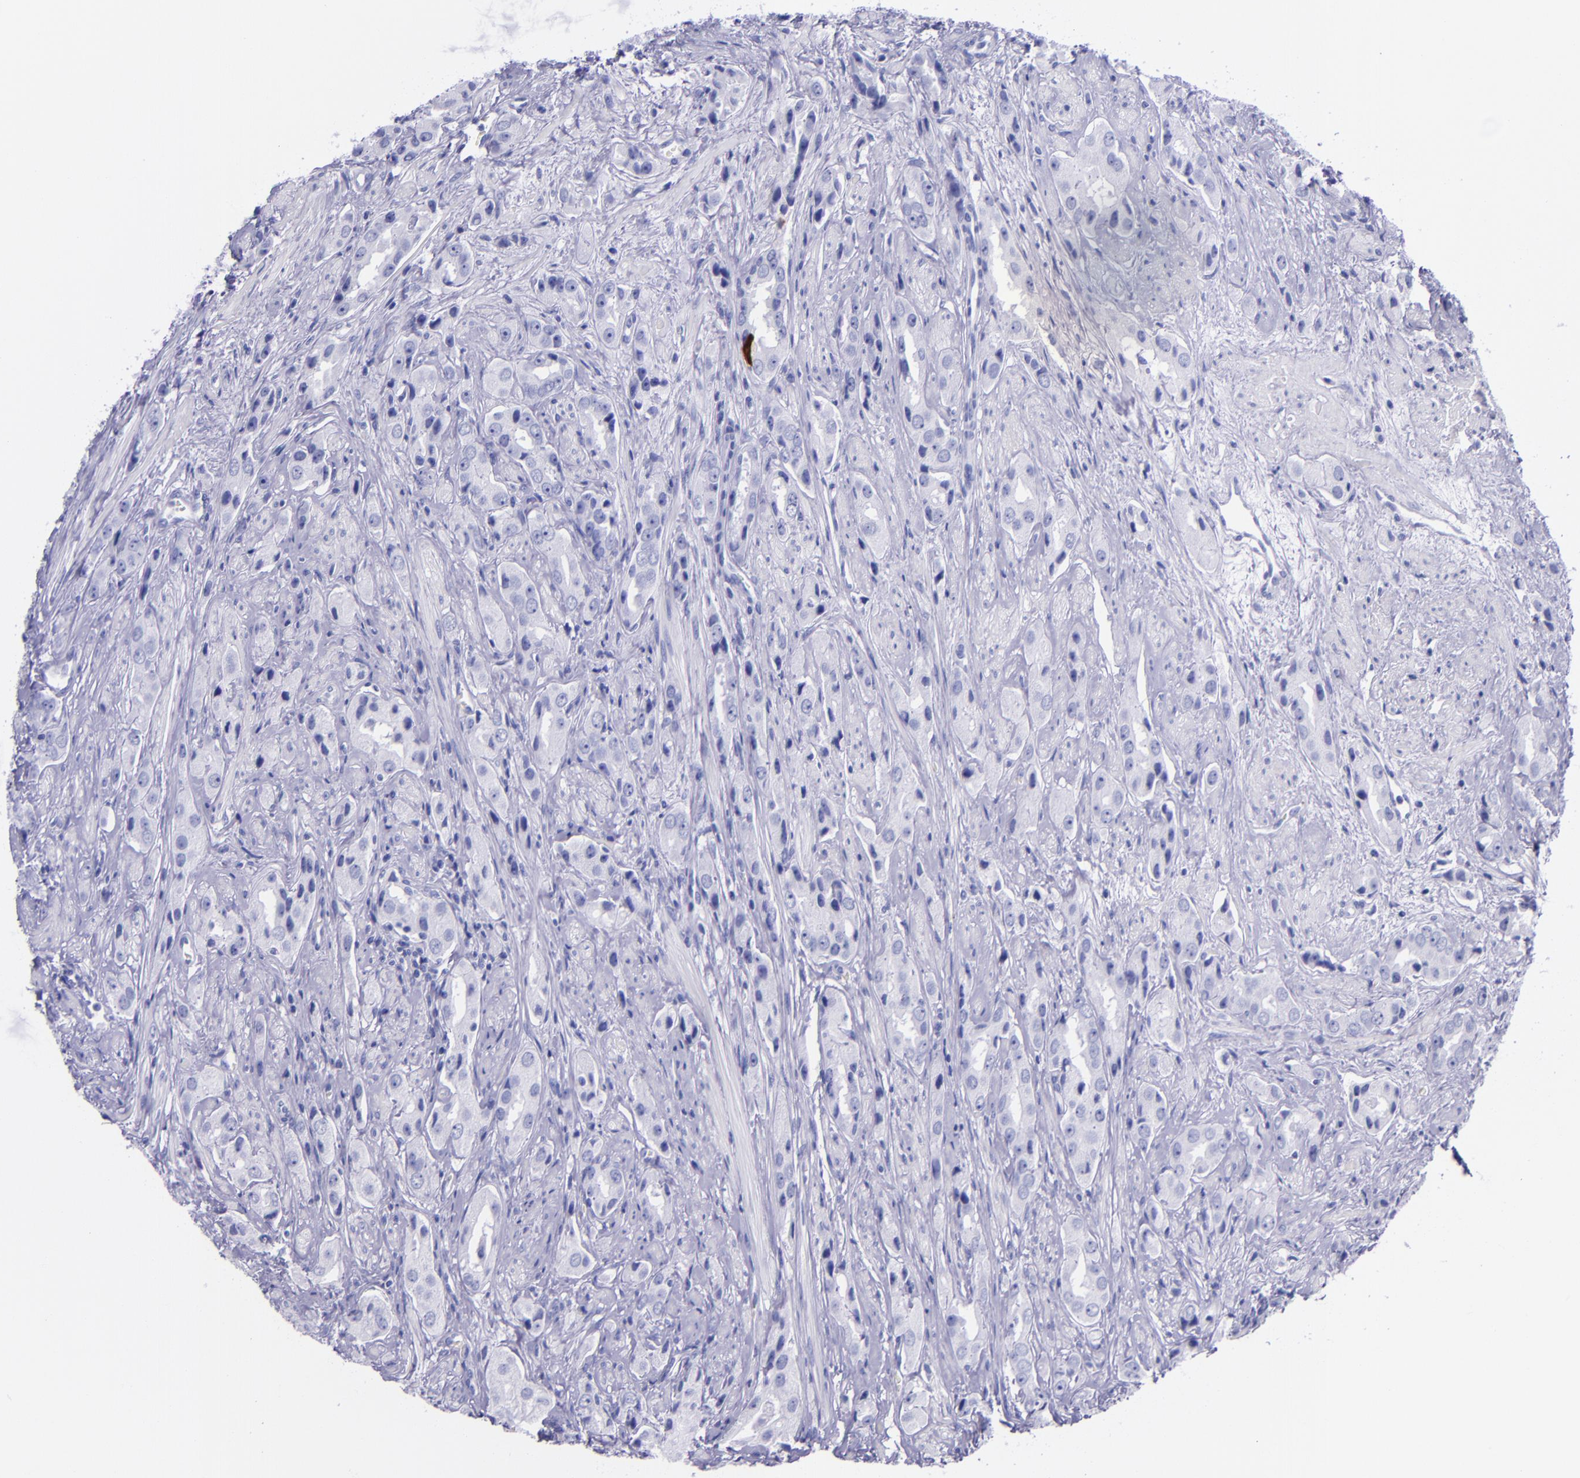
{"staining": {"intensity": "negative", "quantity": "none", "location": "none"}, "tissue": "prostate cancer", "cell_type": "Tumor cells", "image_type": "cancer", "snomed": [{"axis": "morphology", "description": "Adenocarcinoma, Medium grade"}, {"axis": "topography", "description": "Prostate"}], "caption": "Immunohistochemistry of prostate cancer reveals no positivity in tumor cells. (Stains: DAB (3,3'-diaminobenzidine) IHC with hematoxylin counter stain, Microscopy: brightfield microscopy at high magnification).", "gene": "SLPI", "patient": {"sex": "male", "age": 53}}